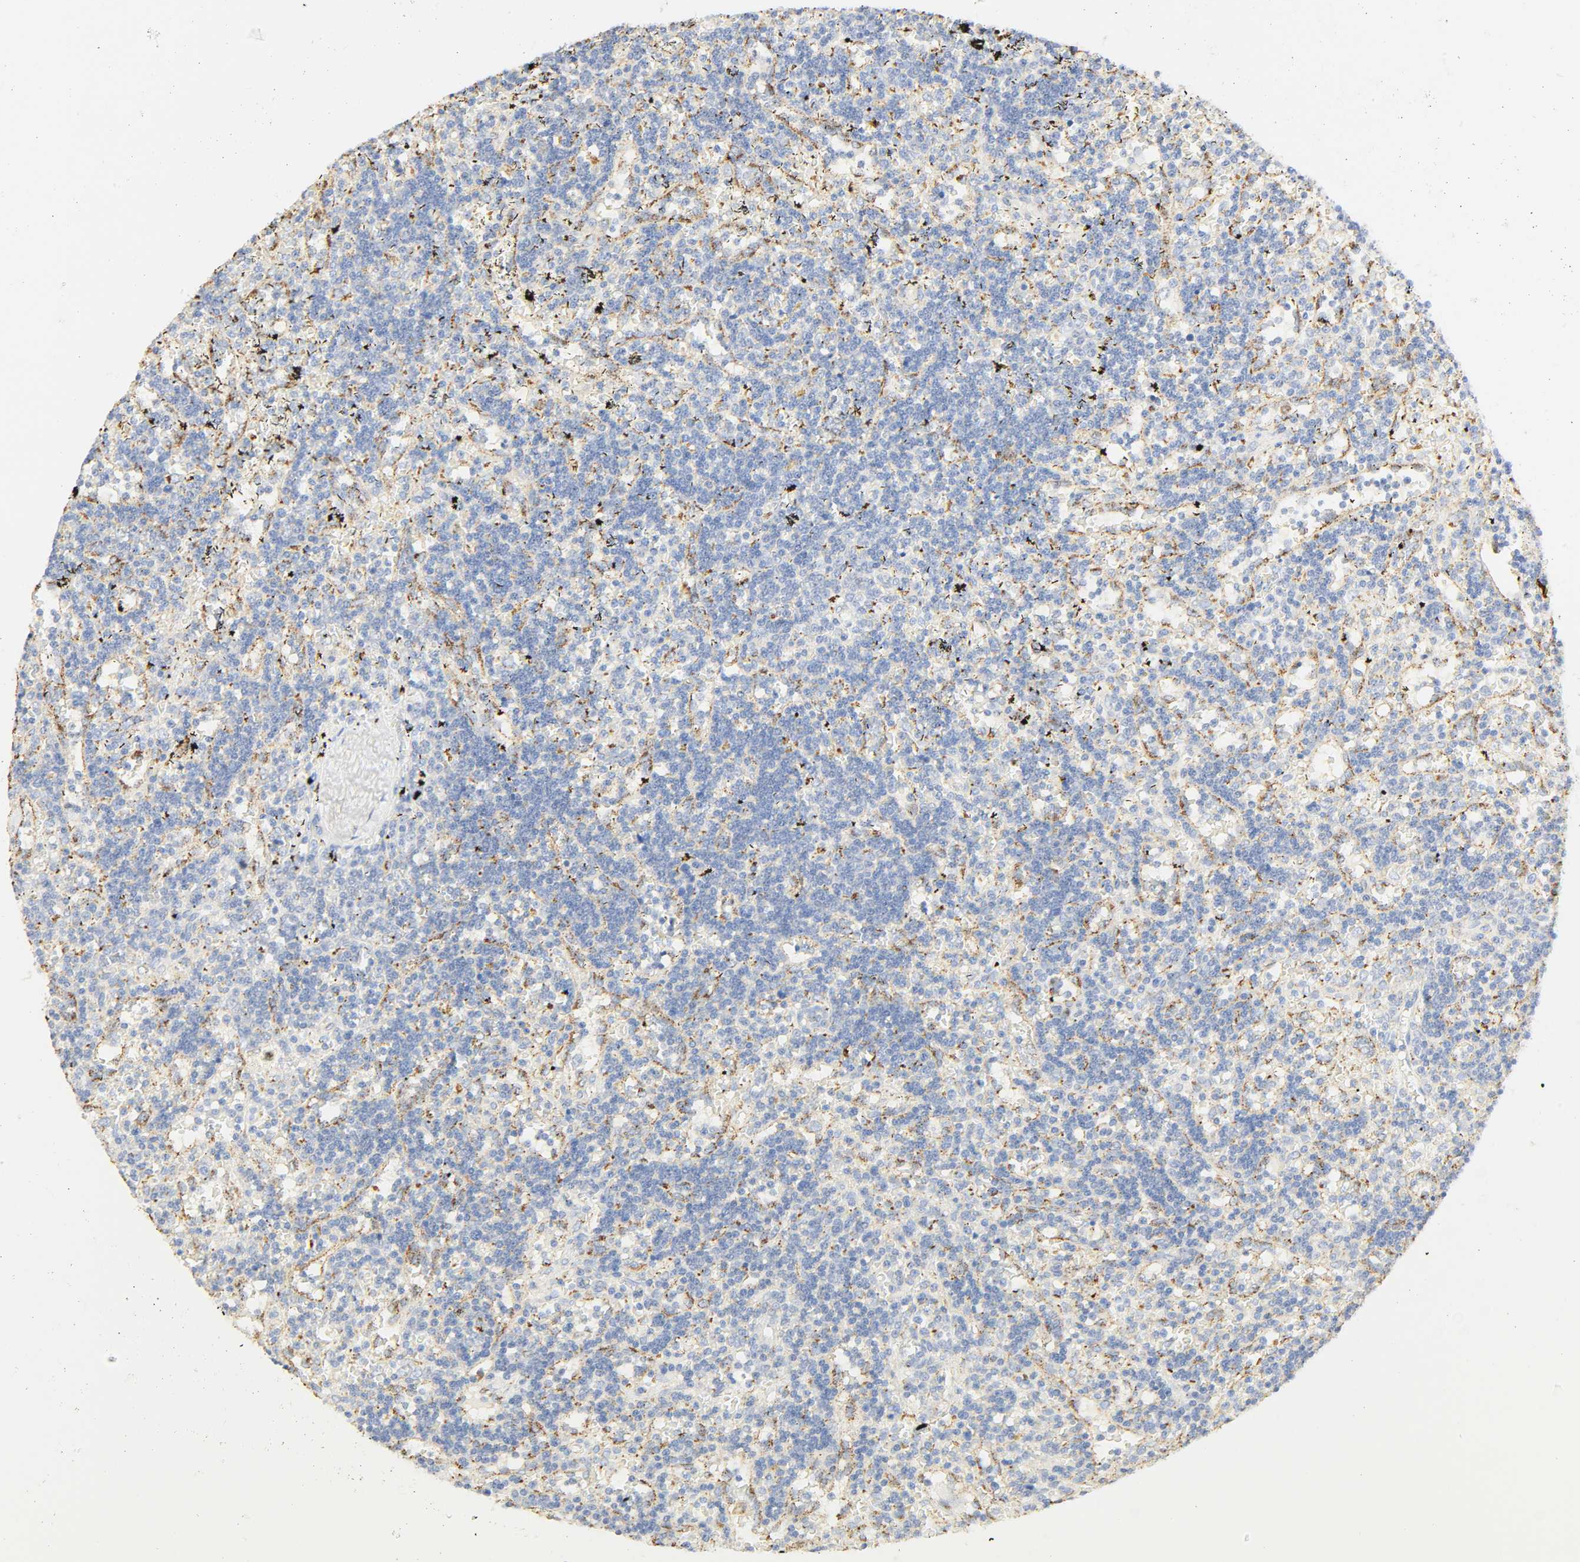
{"staining": {"intensity": "moderate", "quantity": "<25%", "location": "cytoplasmic/membranous"}, "tissue": "lymphoma", "cell_type": "Tumor cells", "image_type": "cancer", "snomed": [{"axis": "morphology", "description": "Malignant lymphoma, non-Hodgkin's type, Low grade"}, {"axis": "topography", "description": "Spleen"}], "caption": "This micrograph exhibits lymphoma stained with immunohistochemistry (IHC) to label a protein in brown. The cytoplasmic/membranous of tumor cells show moderate positivity for the protein. Nuclei are counter-stained blue.", "gene": "CAMK2A", "patient": {"sex": "male", "age": 60}}